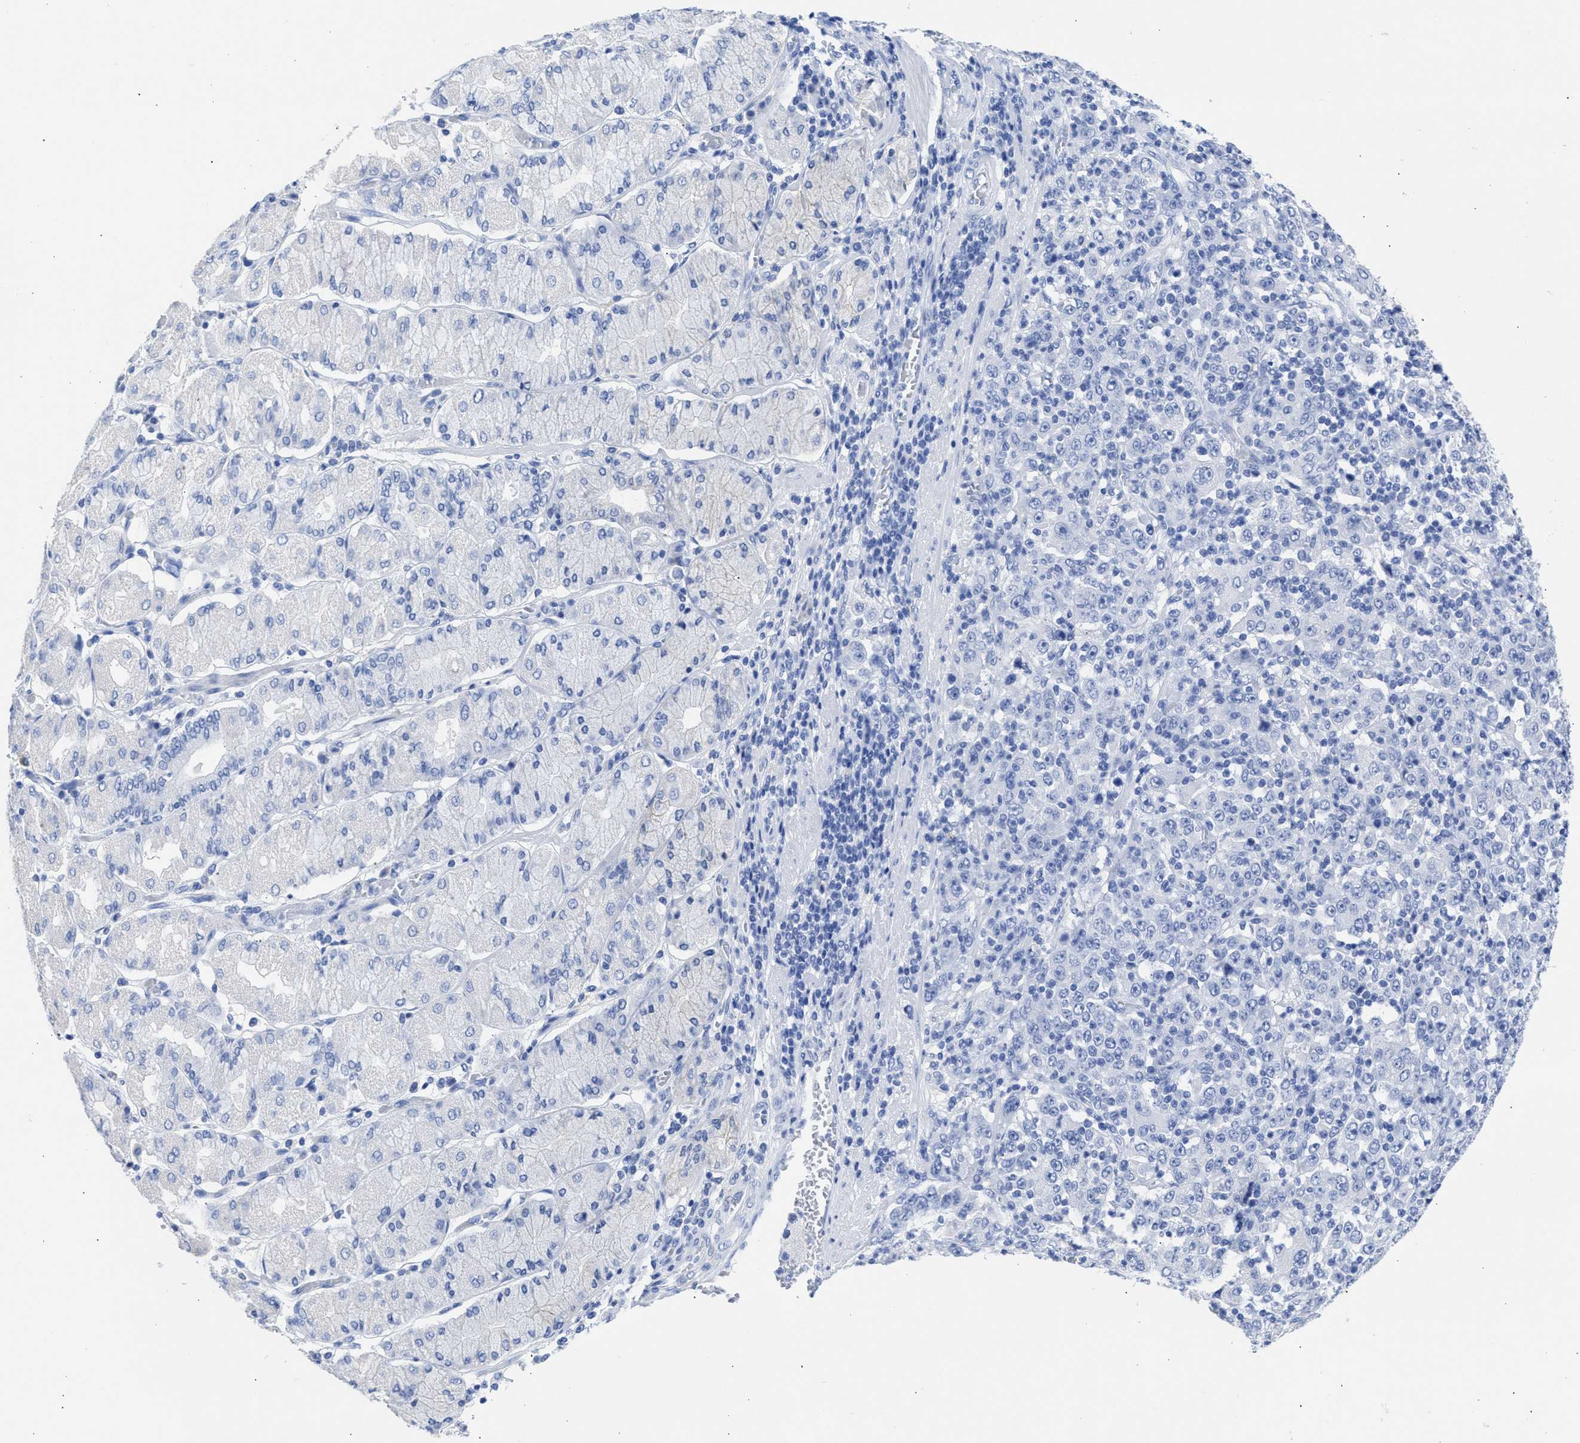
{"staining": {"intensity": "negative", "quantity": "none", "location": "none"}, "tissue": "stomach cancer", "cell_type": "Tumor cells", "image_type": "cancer", "snomed": [{"axis": "morphology", "description": "Normal tissue, NOS"}, {"axis": "morphology", "description": "Adenocarcinoma, NOS"}, {"axis": "topography", "description": "Stomach, upper"}, {"axis": "topography", "description": "Stomach"}], "caption": "Stomach adenocarcinoma was stained to show a protein in brown. There is no significant positivity in tumor cells.", "gene": "NCAM1", "patient": {"sex": "male", "age": 59}}